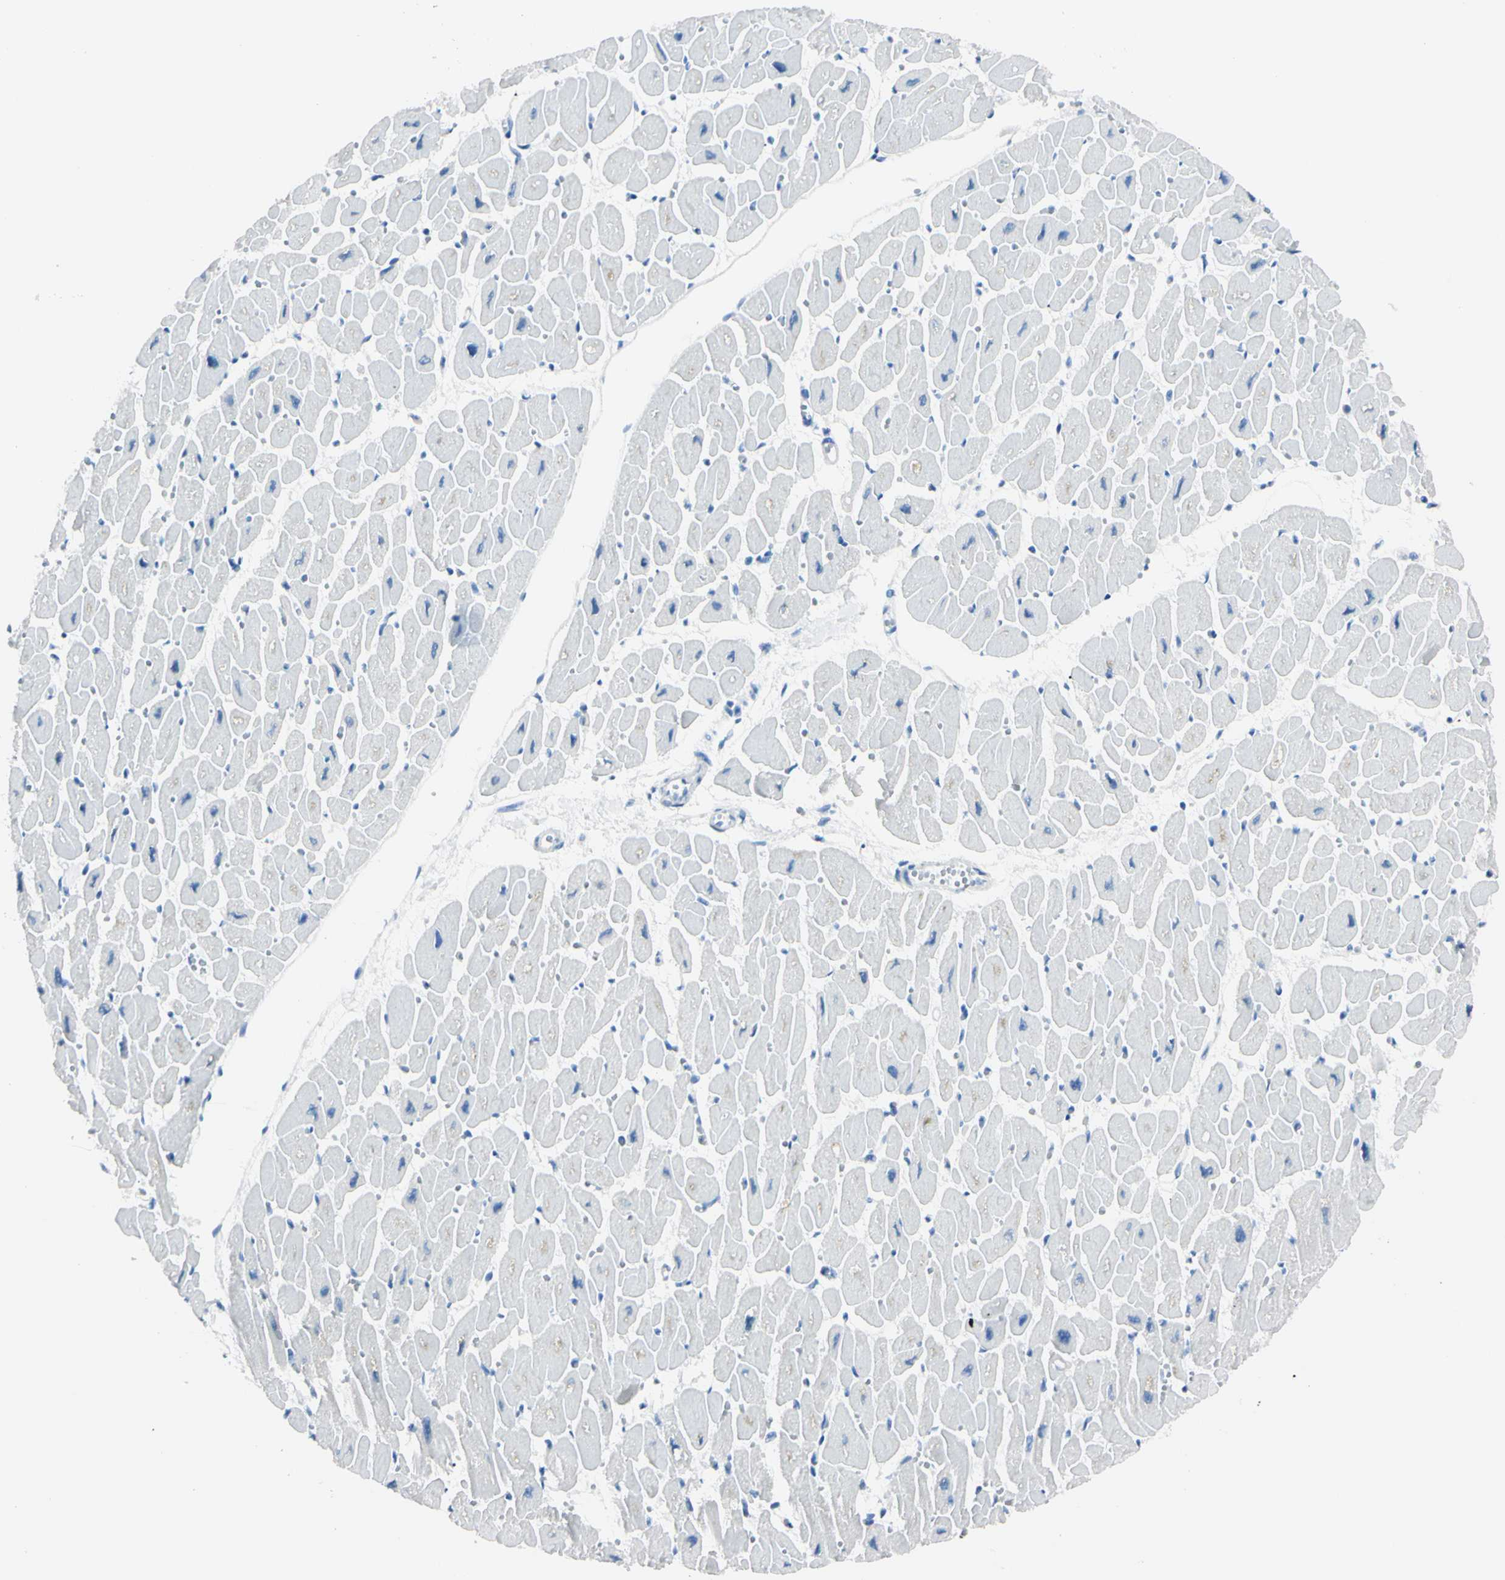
{"staining": {"intensity": "negative", "quantity": "none", "location": "none"}, "tissue": "heart muscle", "cell_type": "Cardiomyocytes", "image_type": "normal", "snomed": [{"axis": "morphology", "description": "Normal tissue, NOS"}, {"axis": "topography", "description": "Heart"}], "caption": "DAB immunohistochemical staining of unremarkable heart muscle displays no significant staining in cardiomyocytes.", "gene": "FOLH1", "patient": {"sex": "female", "age": 54}}